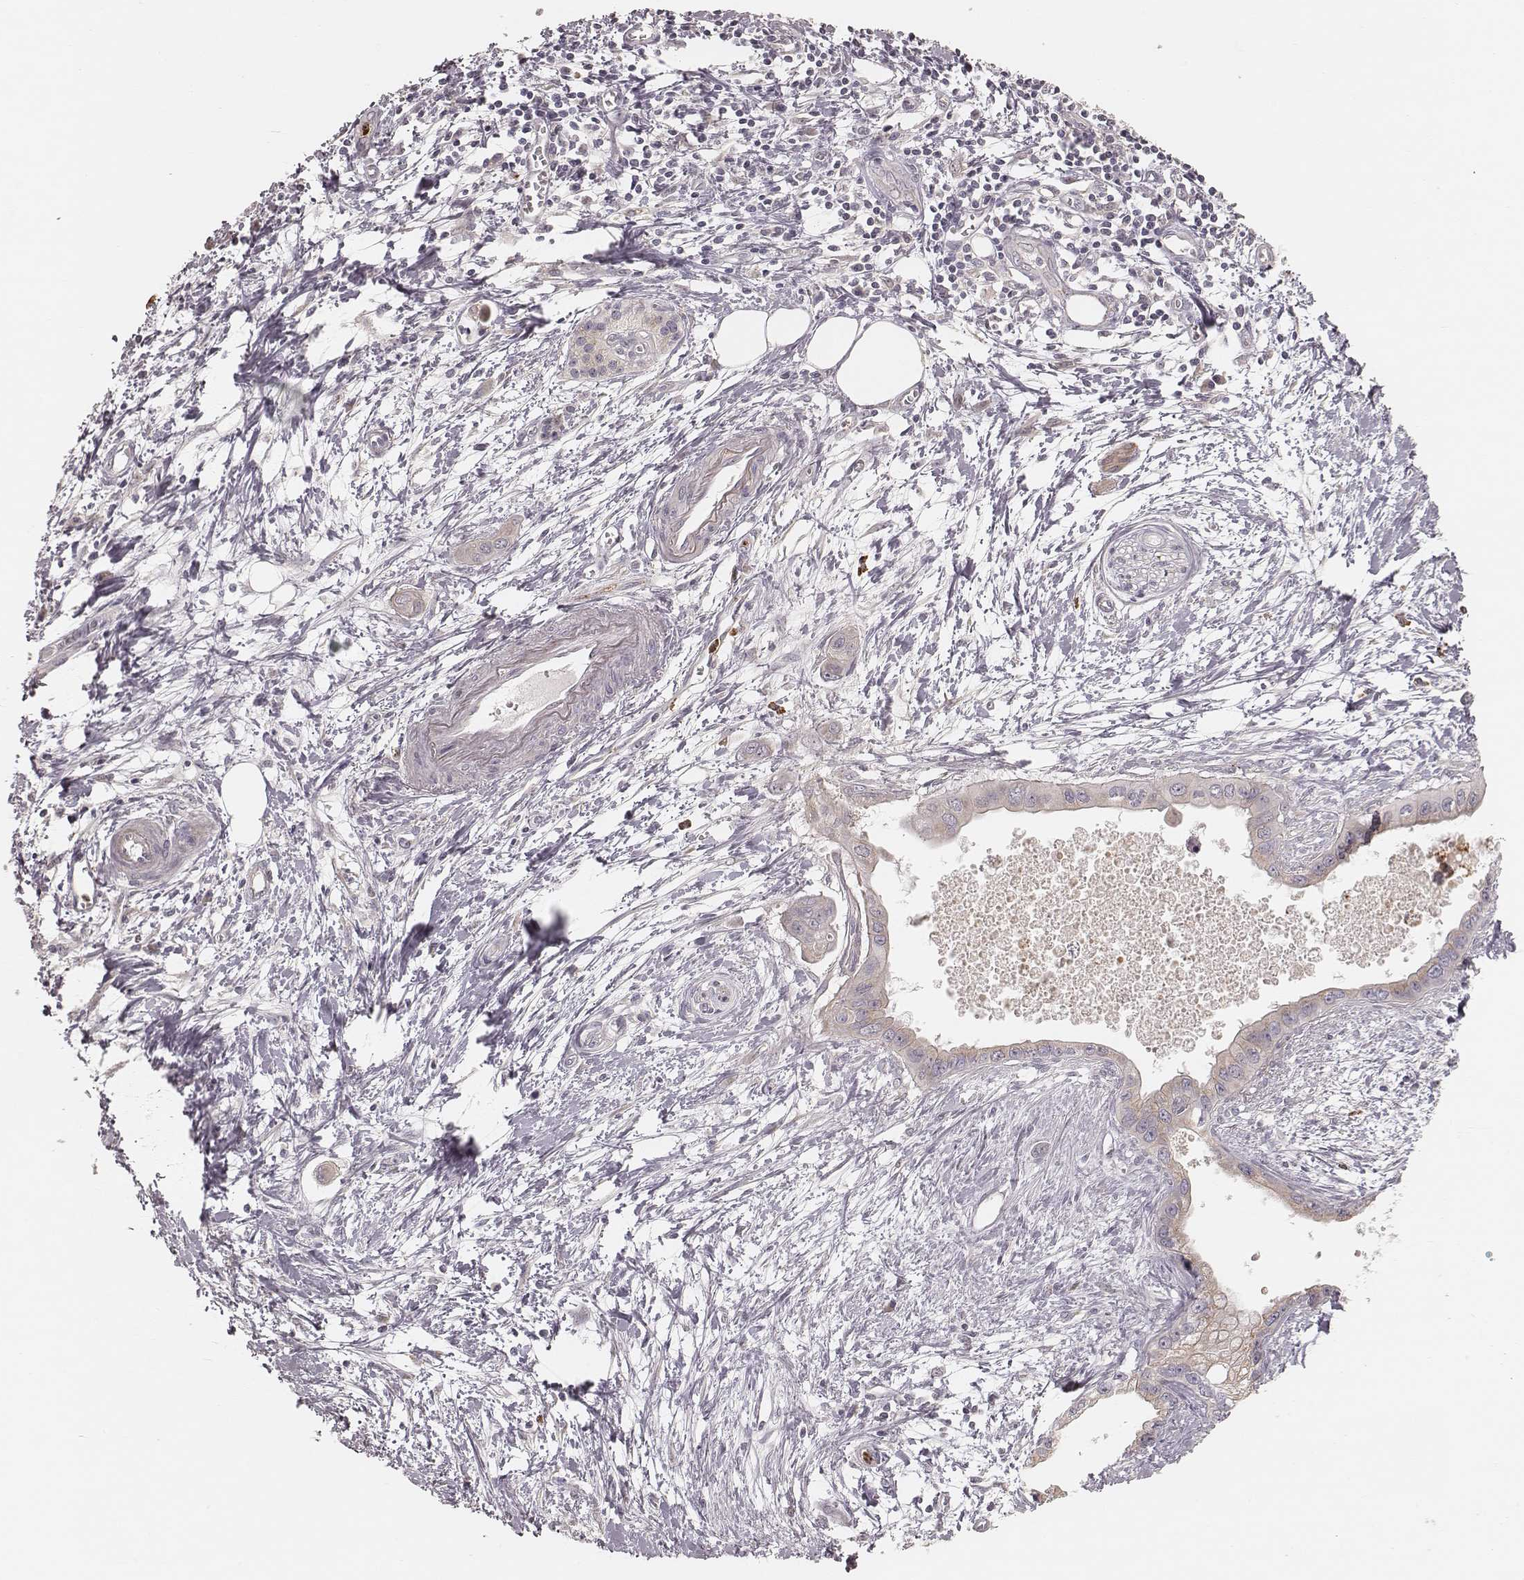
{"staining": {"intensity": "weak", "quantity": "<25%", "location": "cytoplasmic/membranous"}, "tissue": "pancreatic cancer", "cell_type": "Tumor cells", "image_type": "cancer", "snomed": [{"axis": "morphology", "description": "Adenocarcinoma, NOS"}, {"axis": "topography", "description": "Pancreas"}], "caption": "Tumor cells show no significant positivity in adenocarcinoma (pancreatic). Nuclei are stained in blue.", "gene": "ABCA7", "patient": {"sex": "male", "age": 60}}